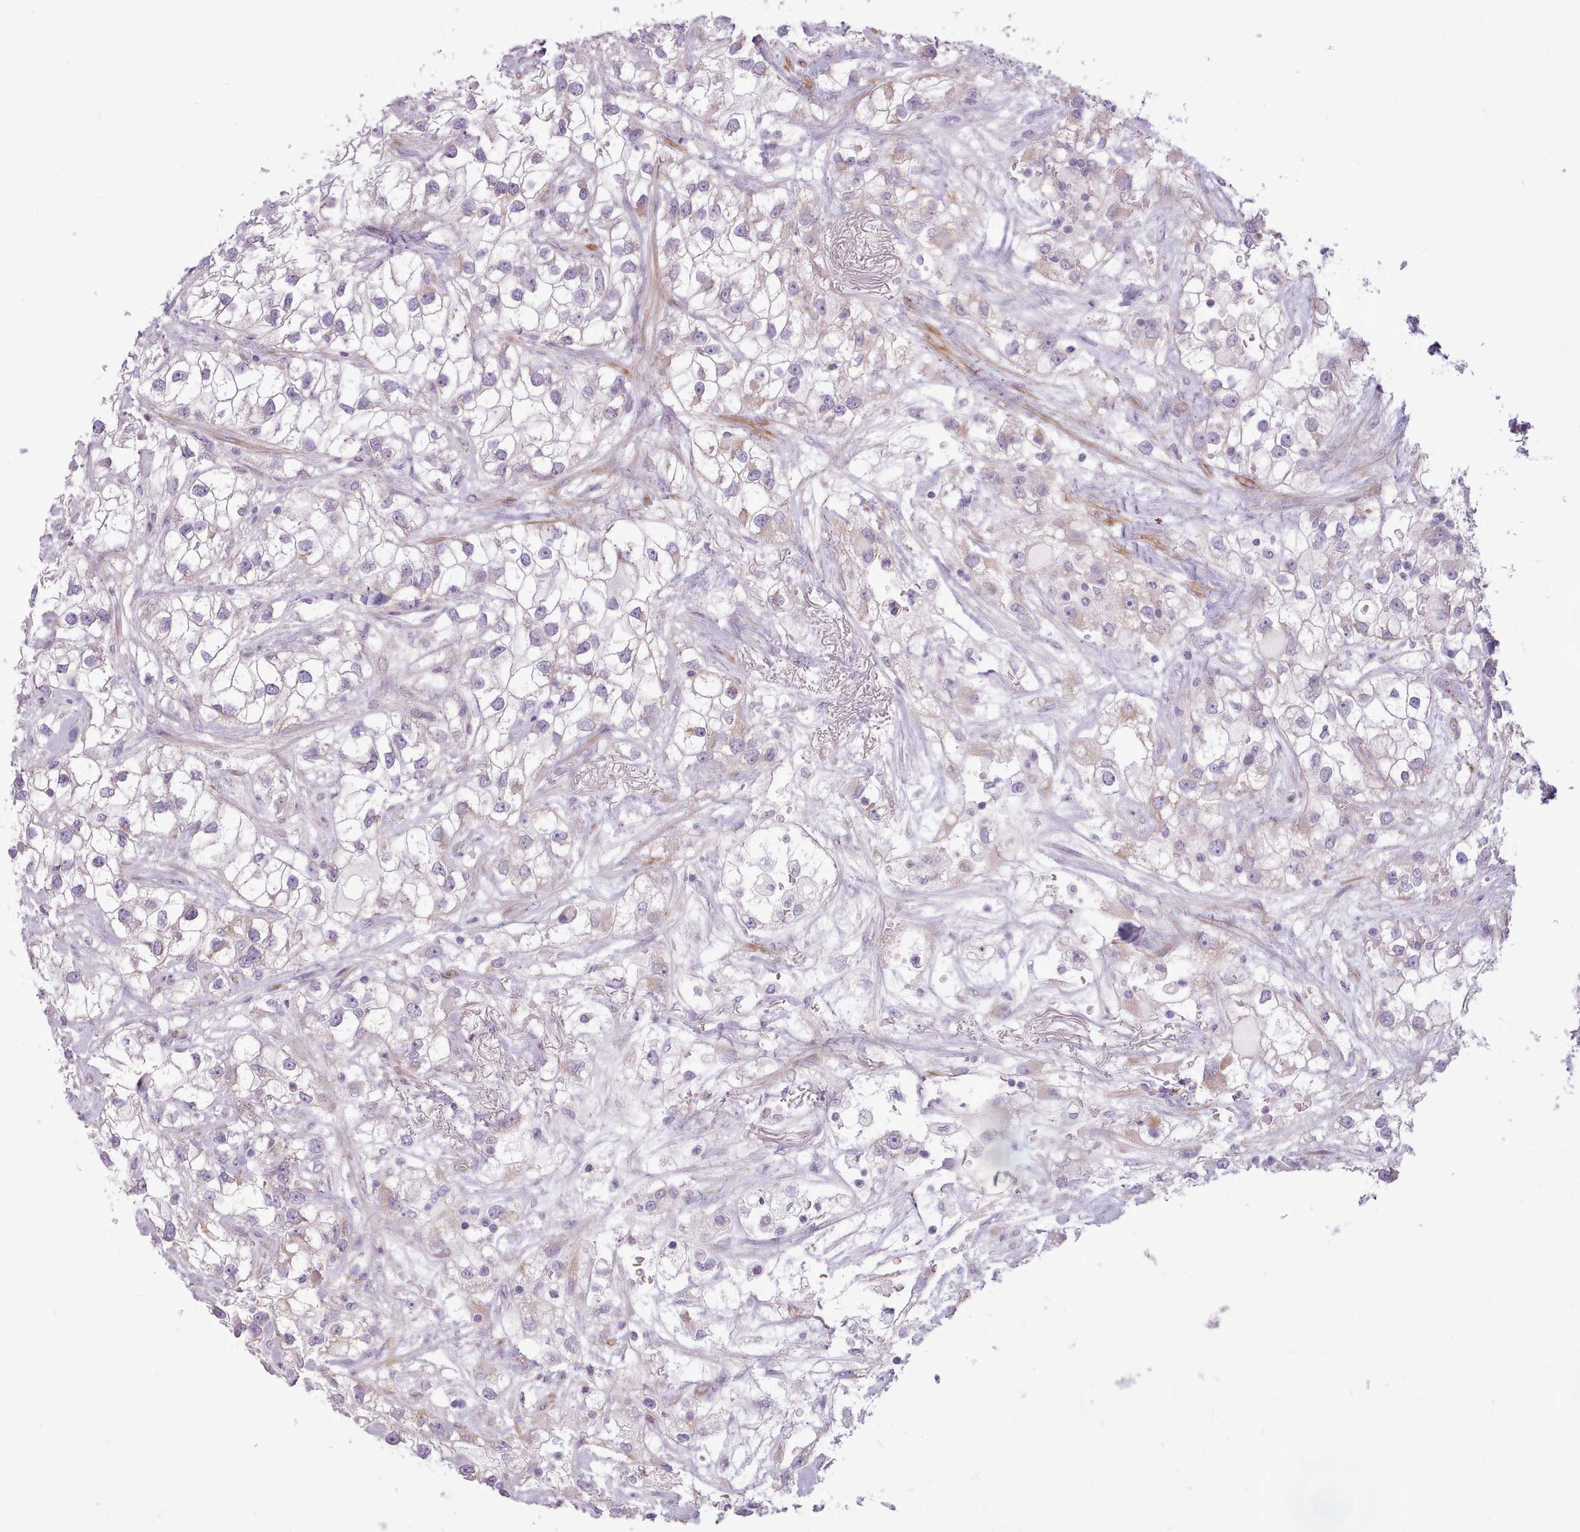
{"staining": {"intensity": "negative", "quantity": "none", "location": "none"}, "tissue": "renal cancer", "cell_type": "Tumor cells", "image_type": "cancer", "snomed": [{"axis": "morphology", "description": "Adenocarcinoma, NOS"}, {"axis": "topography", "description": "Kidney"}], "caption": "IHC of renal cancer (adenocarcinoma) reveals no expression in tumor cells.", "gene": "AVL9", "patient": {"sex": "male", "age": 59}}